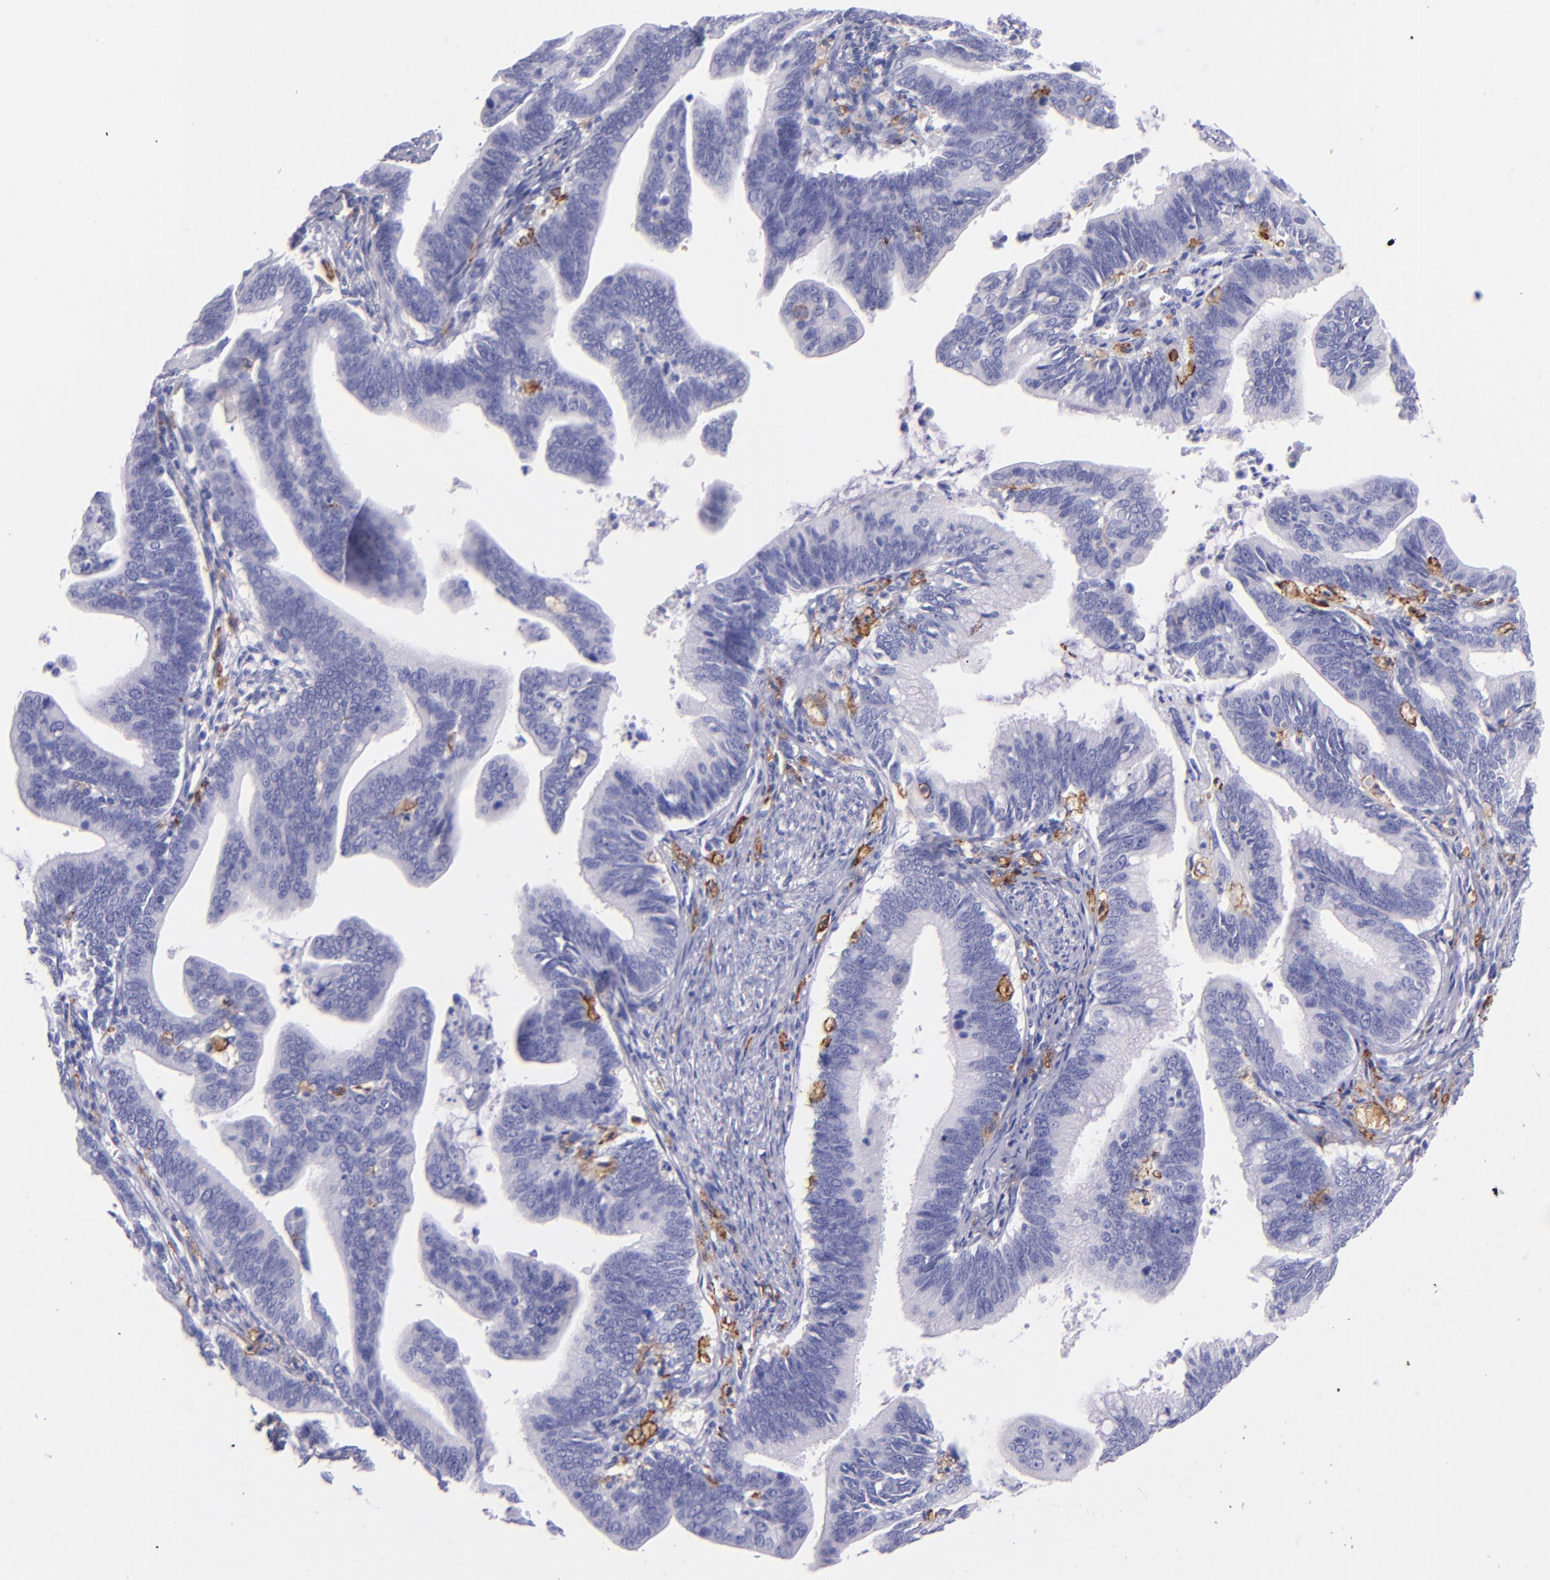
{"staining": {"intensity": "negative", "quantity": "none", "location": "none"}, "tissue": "cervical cancer", "cell_type": "Tumor cells", "image_type": "cancer", "snomed": [{"axis": "morphology", "description": "Adenocarcinoma, NOS"}, {"axis": "topography", "description": "Cervix"}], "caption": "Immunohistochemical staining of adenocarcinoma (cervical) shows no significant positivity in tumor cells.", "gene": "CD163", "patient": {"sex": "female", "age": 47}}